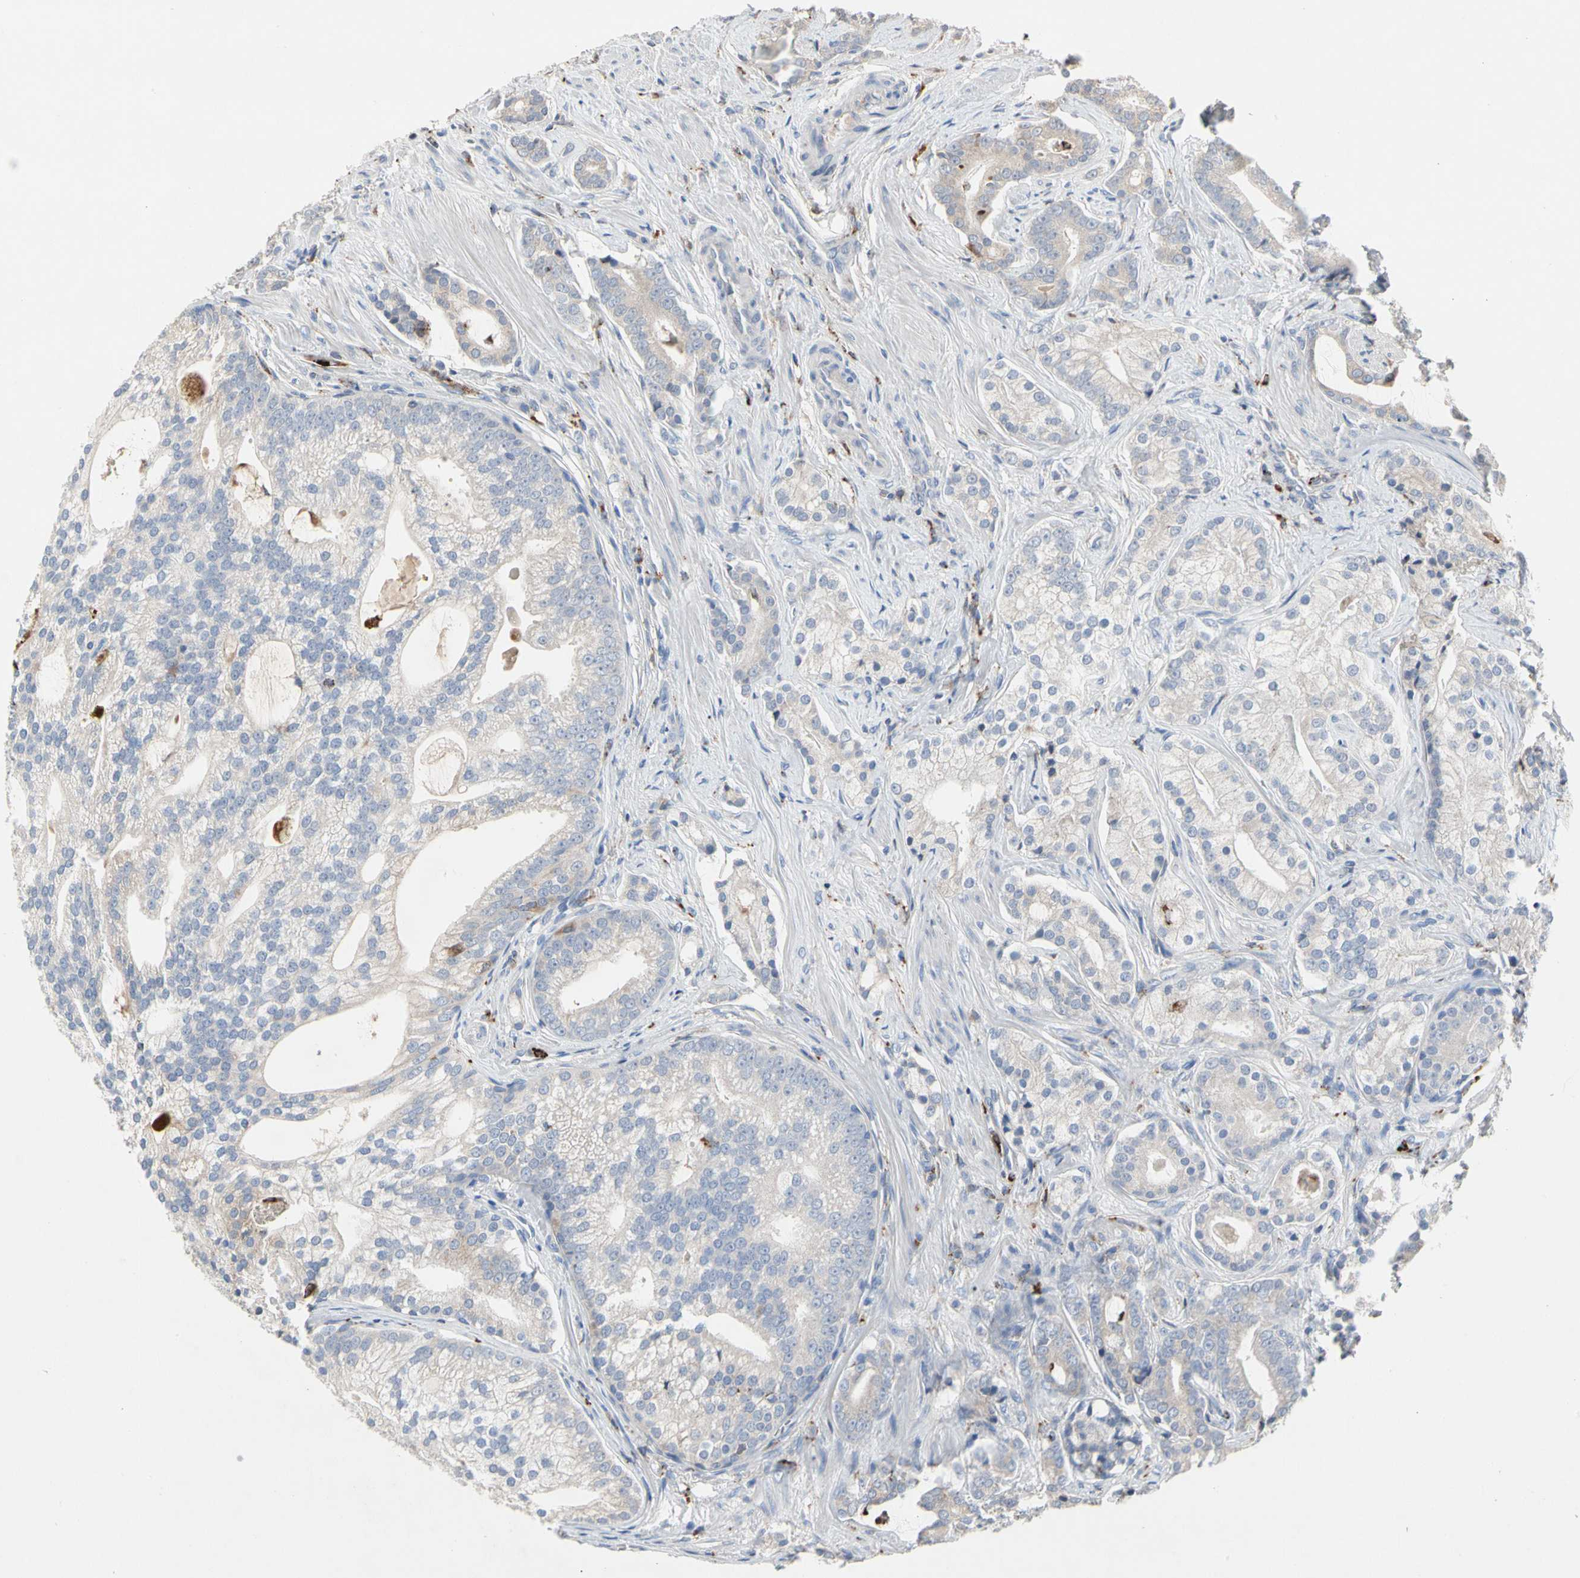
{"staining": {"intensity": "weak", "quantity": "<25%", "location": "cytoplasmic/membranous"}, "tissue": "prostate cancer", "cell_type": "Tumor cells", "image_type": "cancer", "snomed": [{"axis": "morphology", "description": "Adenocarcinoma, Low grade"}, {"axis": "topography", "description": "Prostate"}], "caption": "Tumor cells are negative for protein expression in human adenocarcinoma (low-grade) (prostate). (IHC, brightfield microscopy, high magnification).", "gene": "ADA2", "patient": {"sex": "male", "age": 58}}